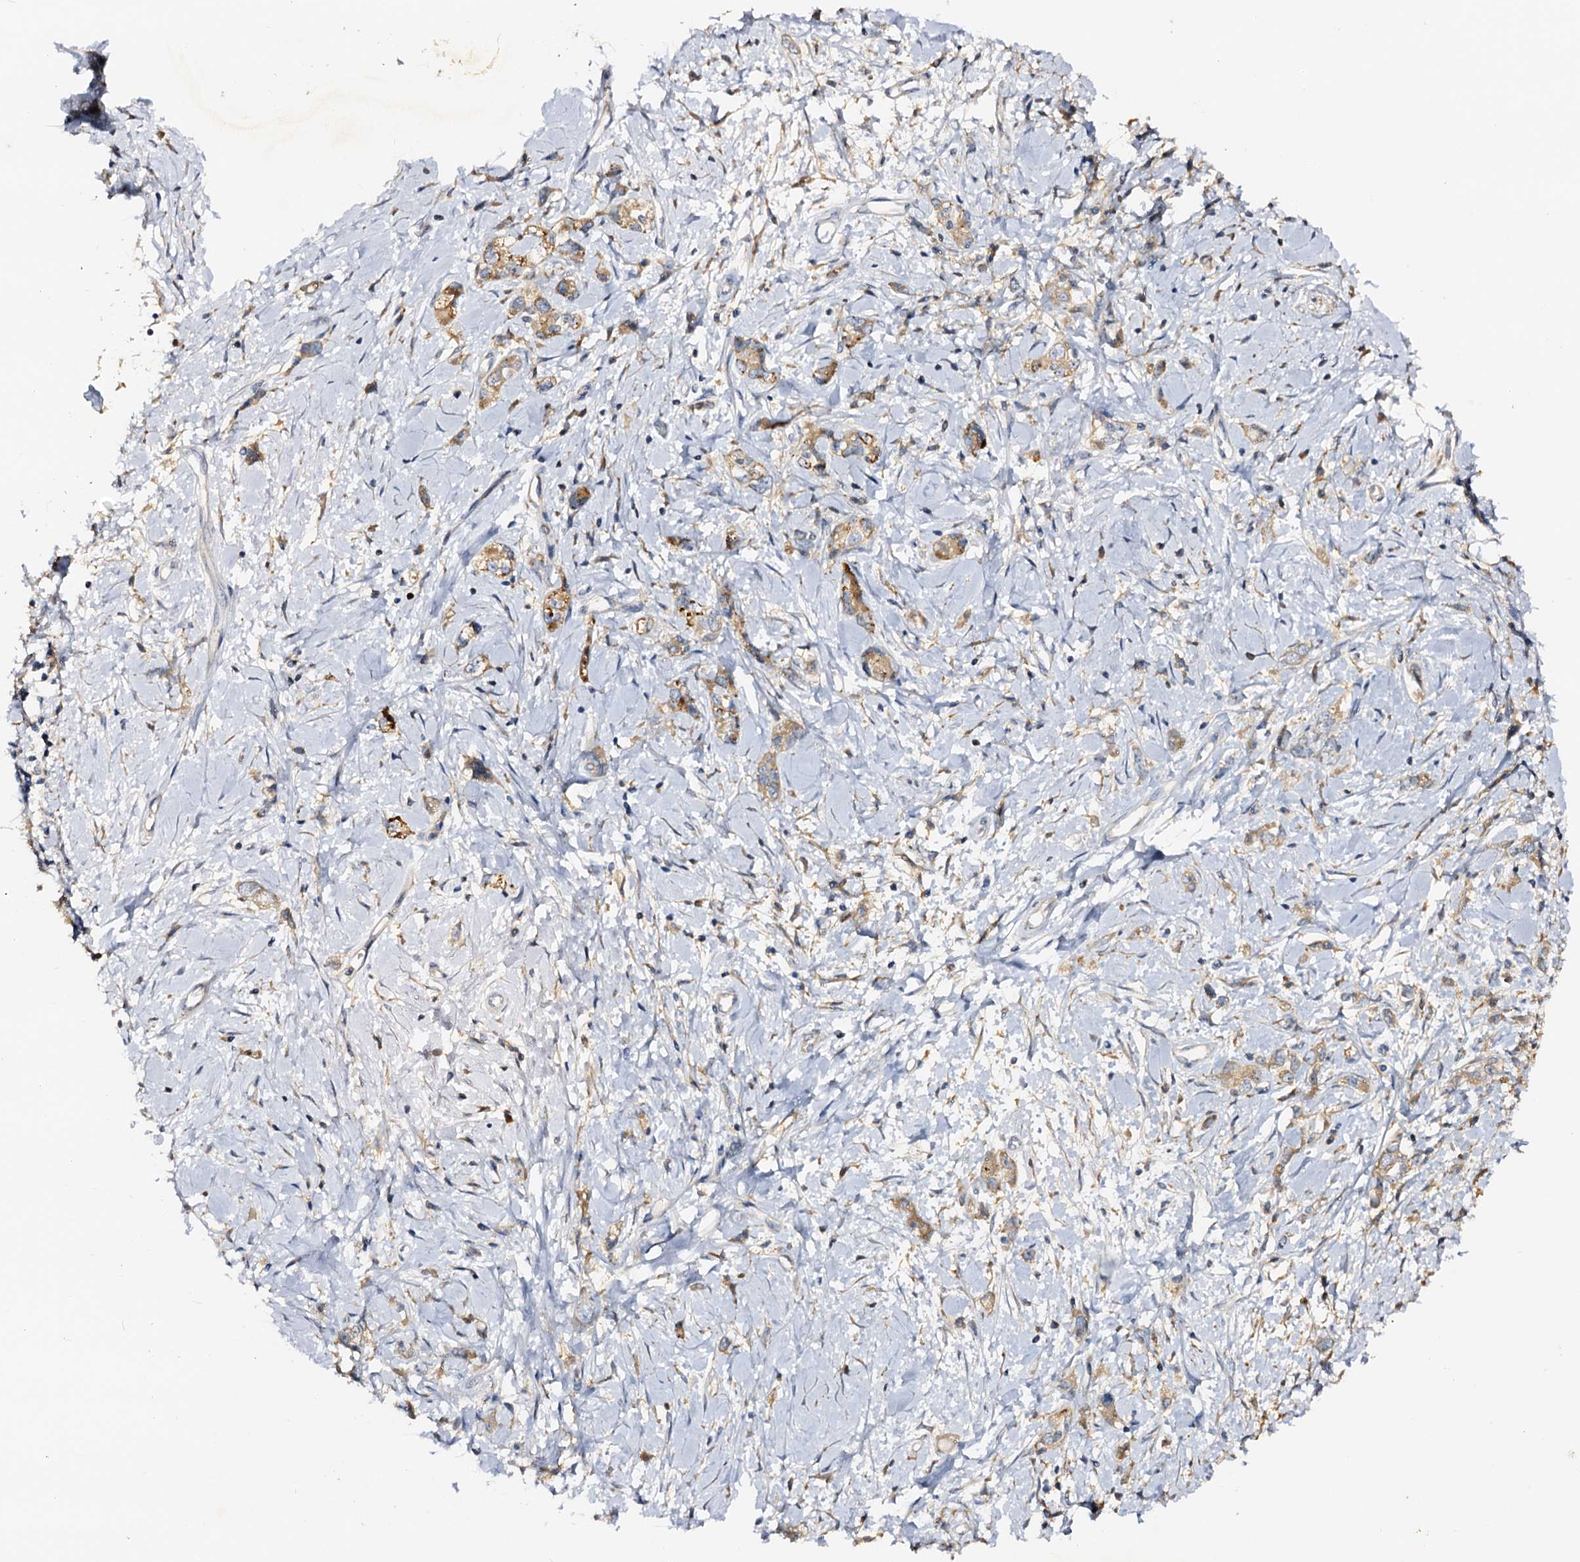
{"staining": {"intensity": "moderate", "quantity": ">75%", "location": "cytoplasmic/membranous"}, "tissue": "stomach cancer", "cell_type": "Tumor cells", "image_type": "cancer", "snomed": [{"axis": "morphology", "description": "Adenocarcinoma, NOS"}, {"axis": "topography", "description": "Stomach"}], "caption": "Stomach cancer tissue demonstrates moderate cytoplasmic/membranous positivity in approximately >75% of tumor cells, visualized by immunohistochemistry. The staining was performed using DAB to visualize the protein expression in brown, while the nuclei were stained in blue with hematoxylin (Magnification: 20x).", "gene": "DMXL2", "patient": {"sex": "female", "age": 76}}